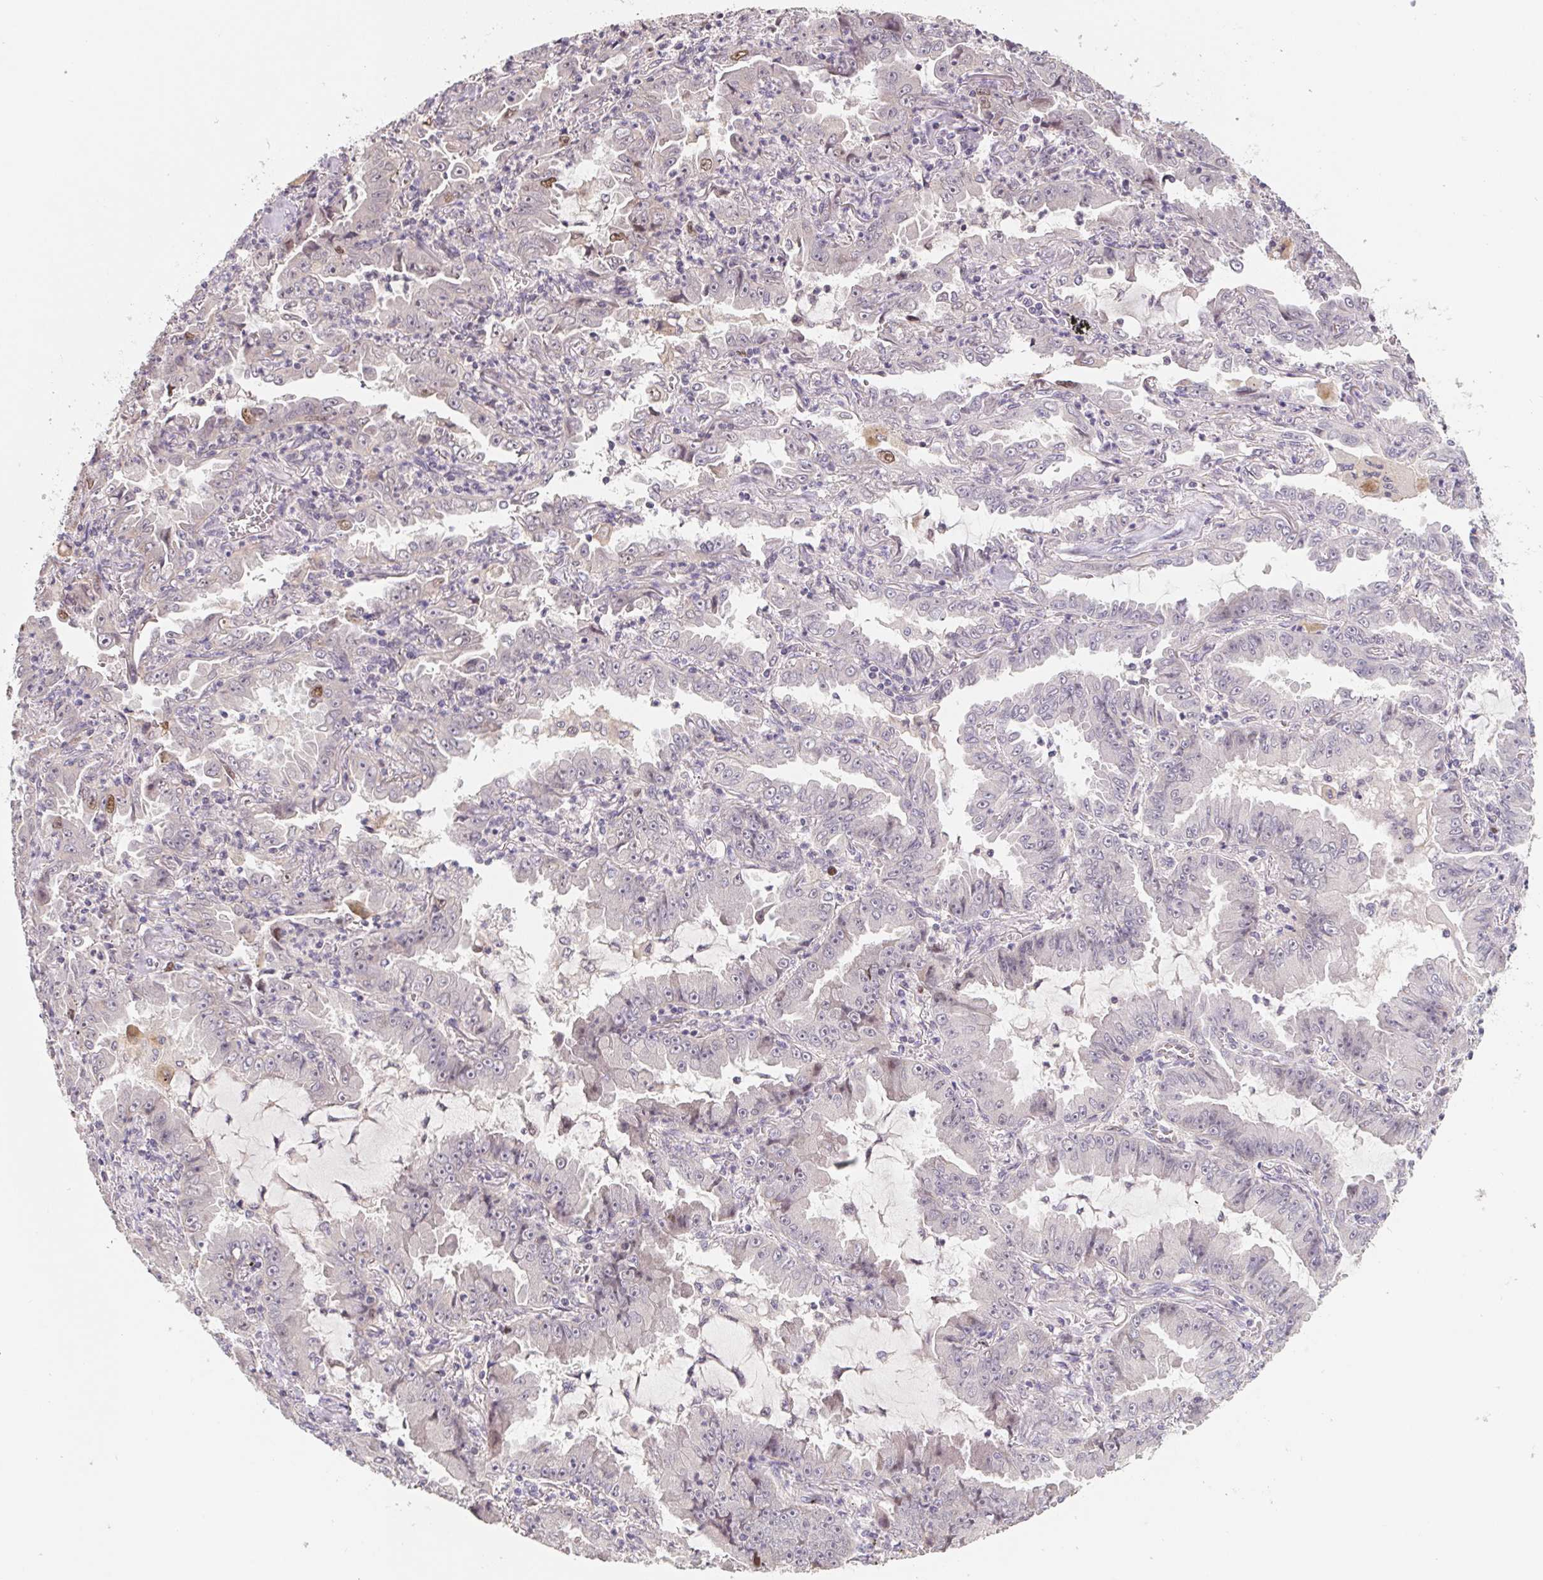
{"staining": {"intensity": "negative", "quantity": "none", "location": "none"}, "tissue": "lung cancer", "cell_type": "Tumor cells", "image_type": "cancer", "snomed": [{"axis": "morphology", "description": "Adenocarcinoma, NOS"}, {"axis": "topography", "description": "Lung"}], "caption": "DAB (3,3'-diaminobenzidine) immunohistochemical staining of human lung cancer exhibits no significant expression in tumor cells.", "gene": "KIFC1", "patient": {"sex": "female", "age": 52}}